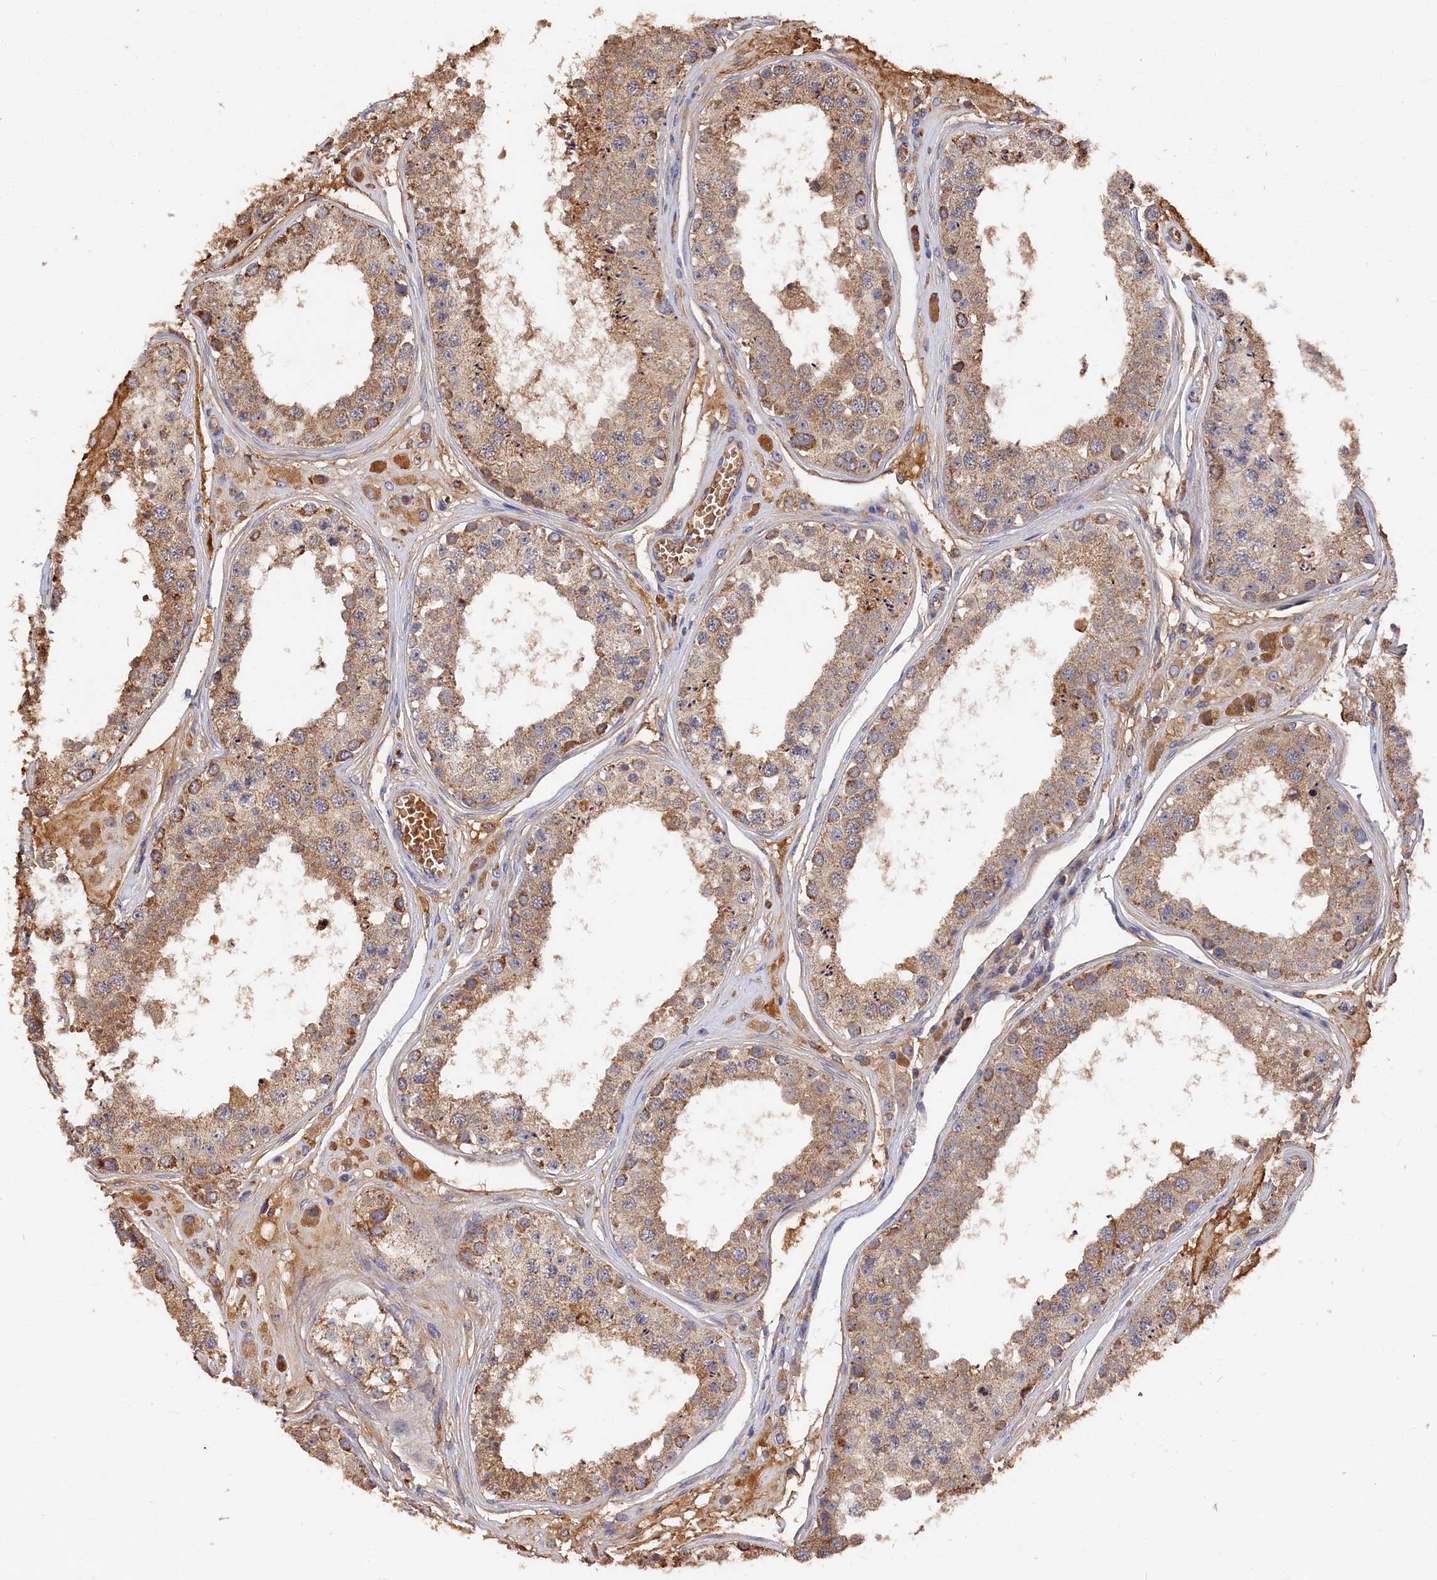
{"staining": {"intensity": "moderate", "quantity": ">75%", "location": "cytoplasmic/membranous"}, "tissue": "testis", "cell_type": "Cells in seminiferous ducts", "image_type": "normal", "snomed": [{"axis": "morphology", "description": "Normal tissue, NOS"}, {"axis": "topography", "description": "Testis"}], "caption": "Normal testis was stained to show a protein in brown. There is medium levels of moderate cytoplasmic/membranous staining in about >75% of cells in seminiferous ducts. The staining is performed using DAB (3,3'-diaminobenzidine) brown chromogen to label protein expression. The nuclei are counter-stained blue using hematoxylin.", "gene": "DHRS11", "patient": {"sex": "male", "age": 25}}